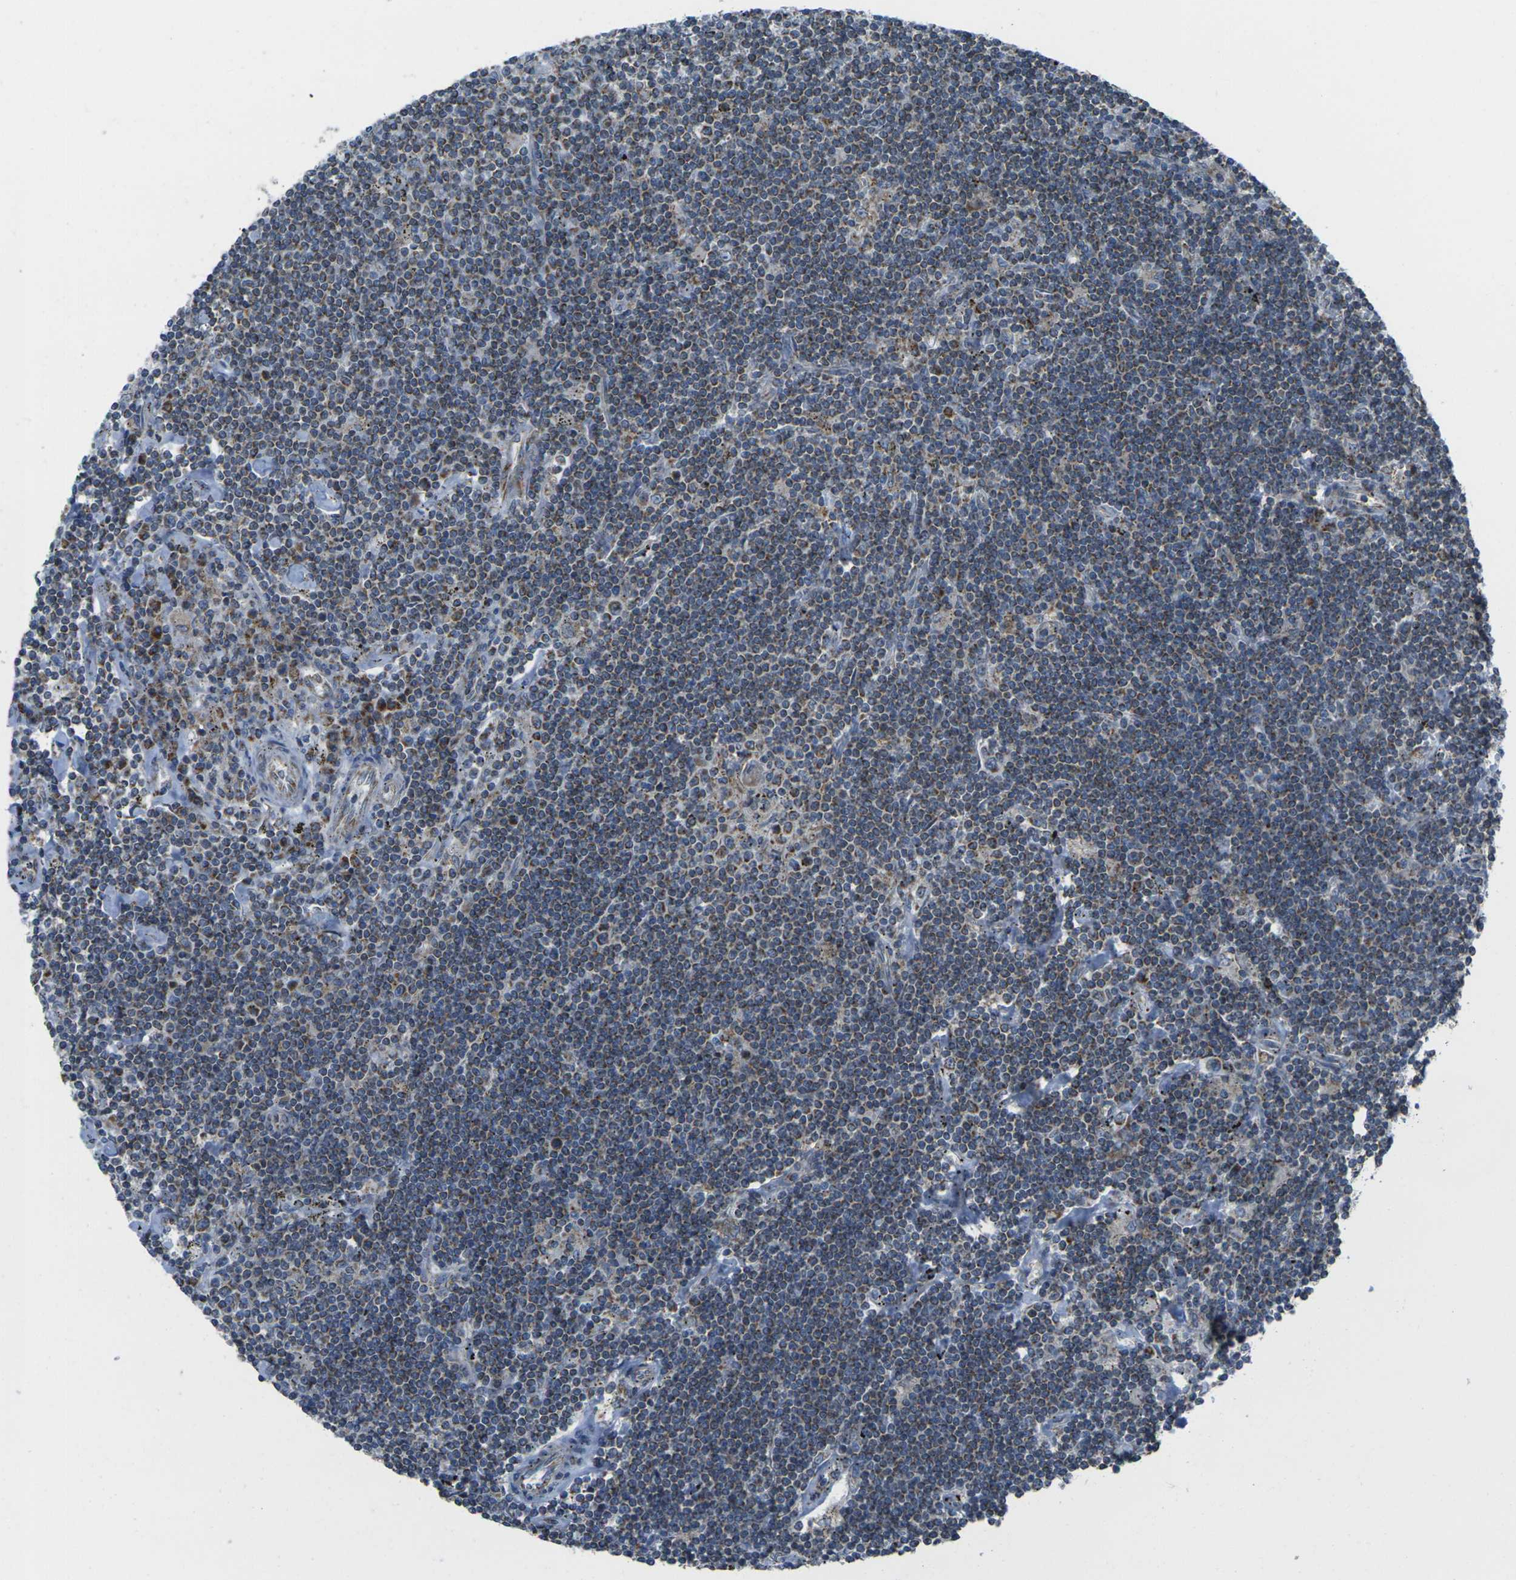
{"staining": {"intensity": "weak", "quantity": "<25%", "location": "cytoplasmic/membranous"}, "tissue": "lymphoma", "cell_type": "Tumor cells", "image_type": "cancer", "snomed": [{"axis": "morphology", "description": "Malignant lymphoma, non-Hodgkin's type, Low grade"}, {"axis": "topography", "description": "Spleen"}], "caption": "A high-resolution histopathology image shows IHC staining of low-grade malignant lymphoma, non-Hodgkin's type, which reveals no significant staining in tumor cells.", "gene": "TMEM120B", "patient": {"sex": "male", "age": 76}}